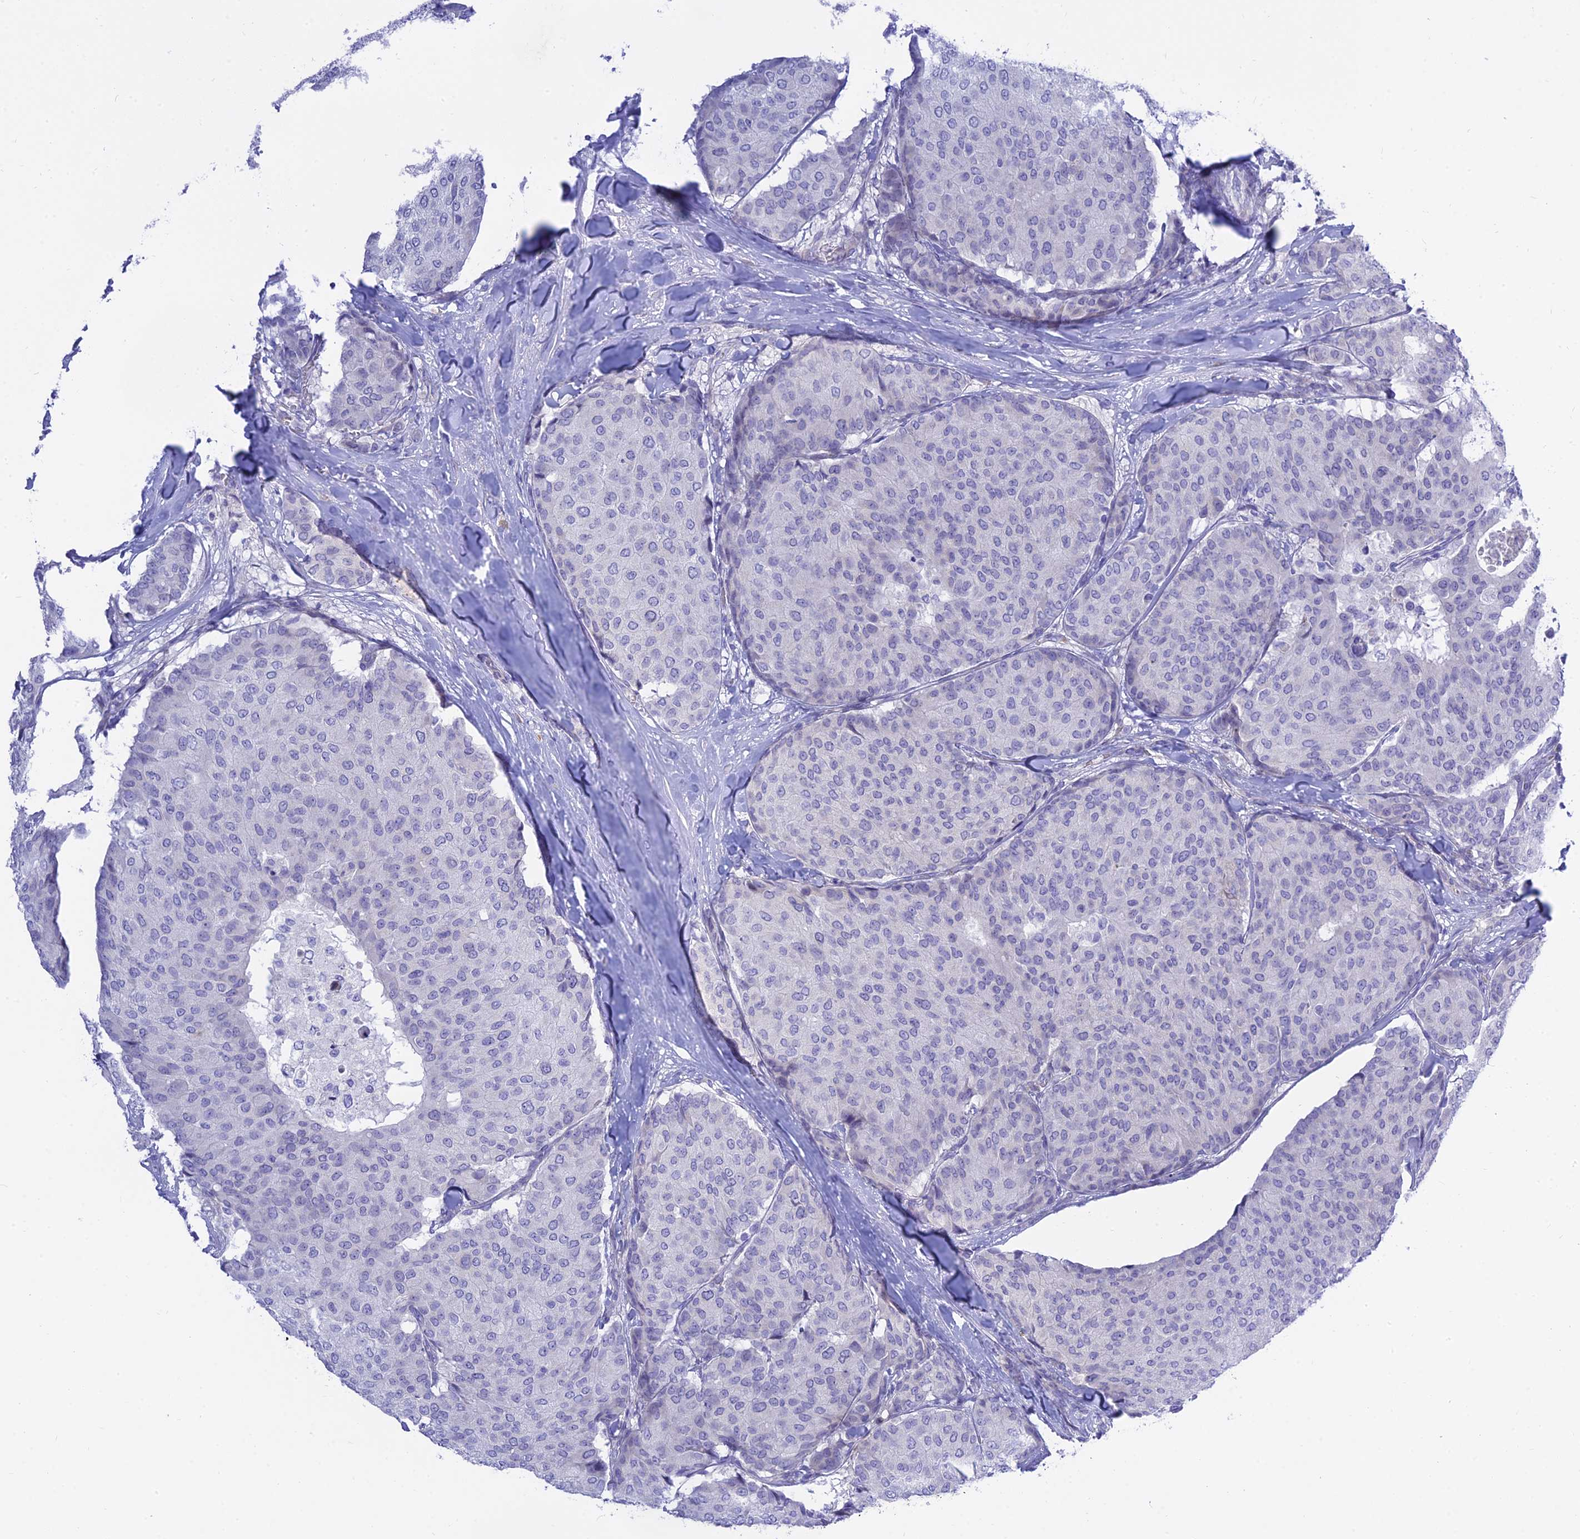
{"staining": {"intensity": "negative", "quantity": "none", "location": "none"}, "tissue": "breast cancer", "cell_type": "Tumor cells", "image_type": "cancer", "snomed": [{"axis": "morphology", "description": "Duct carcinoma"}, {"axis": "topography", "description": "Breast"}], "caption": "Immunohistochemistry of human infiltrating ductal carcinoma (breast) demonstrates no positivity in tumor cells.", "gene": "MBD3L1", "patient": {"sex": "female", "age": 75}}